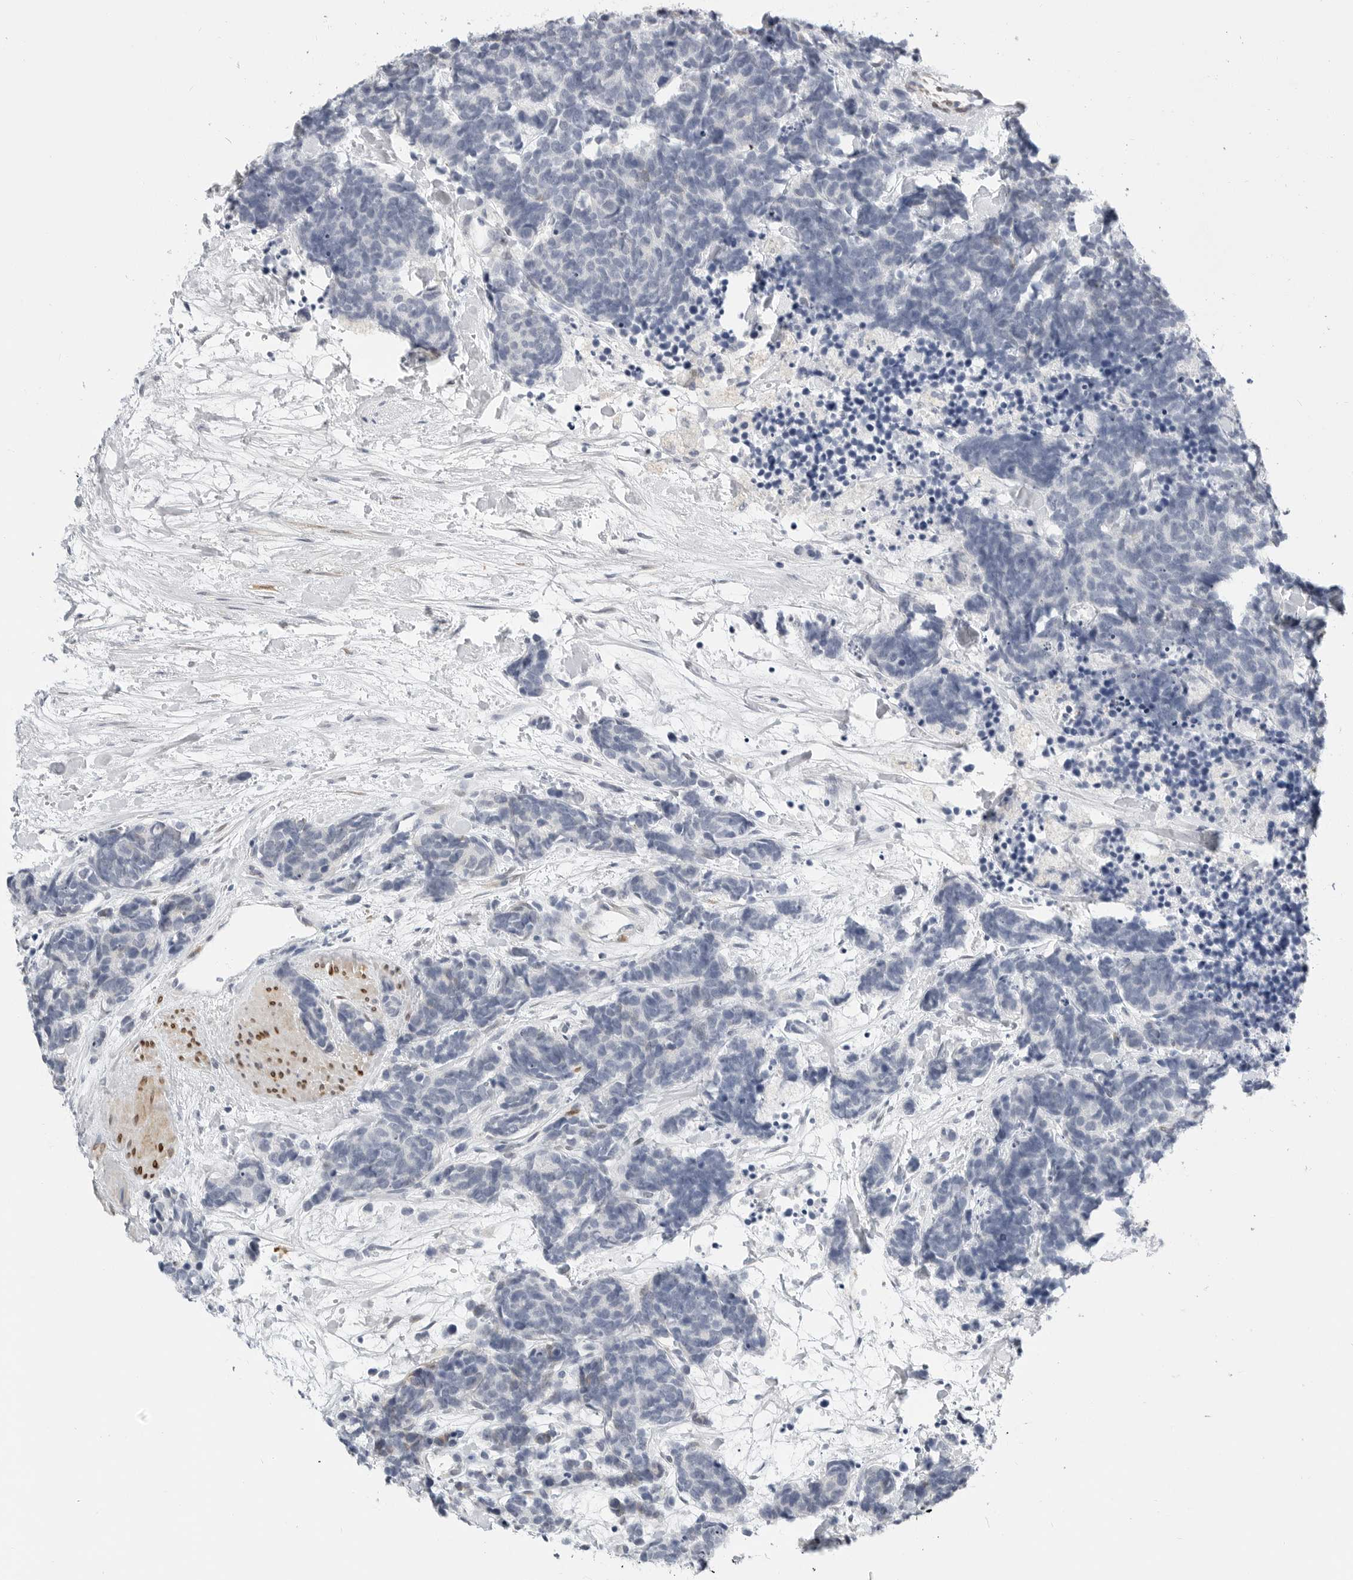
{"staining": {"intensity": "negative", "quantity": "none", "location": "none"}, "tissue": "carcinoid", "cell_type": "Tumor cells", "image_type": "cancer", "snomed": [{"axis": "morphology", "description": "Carcinoma, NOS"}, {"axis": "morphology", "description": "Carcinoid, malignant, NOS"}, {"axis": "topography", "description": "Urinary bladder"}], "caption": "This is a image of immunohistochemistry staining of carcinoma, which shows no positivity in tumor cells.", "gene": "PLN", "patient": {"sex": "male", "age": 57}}